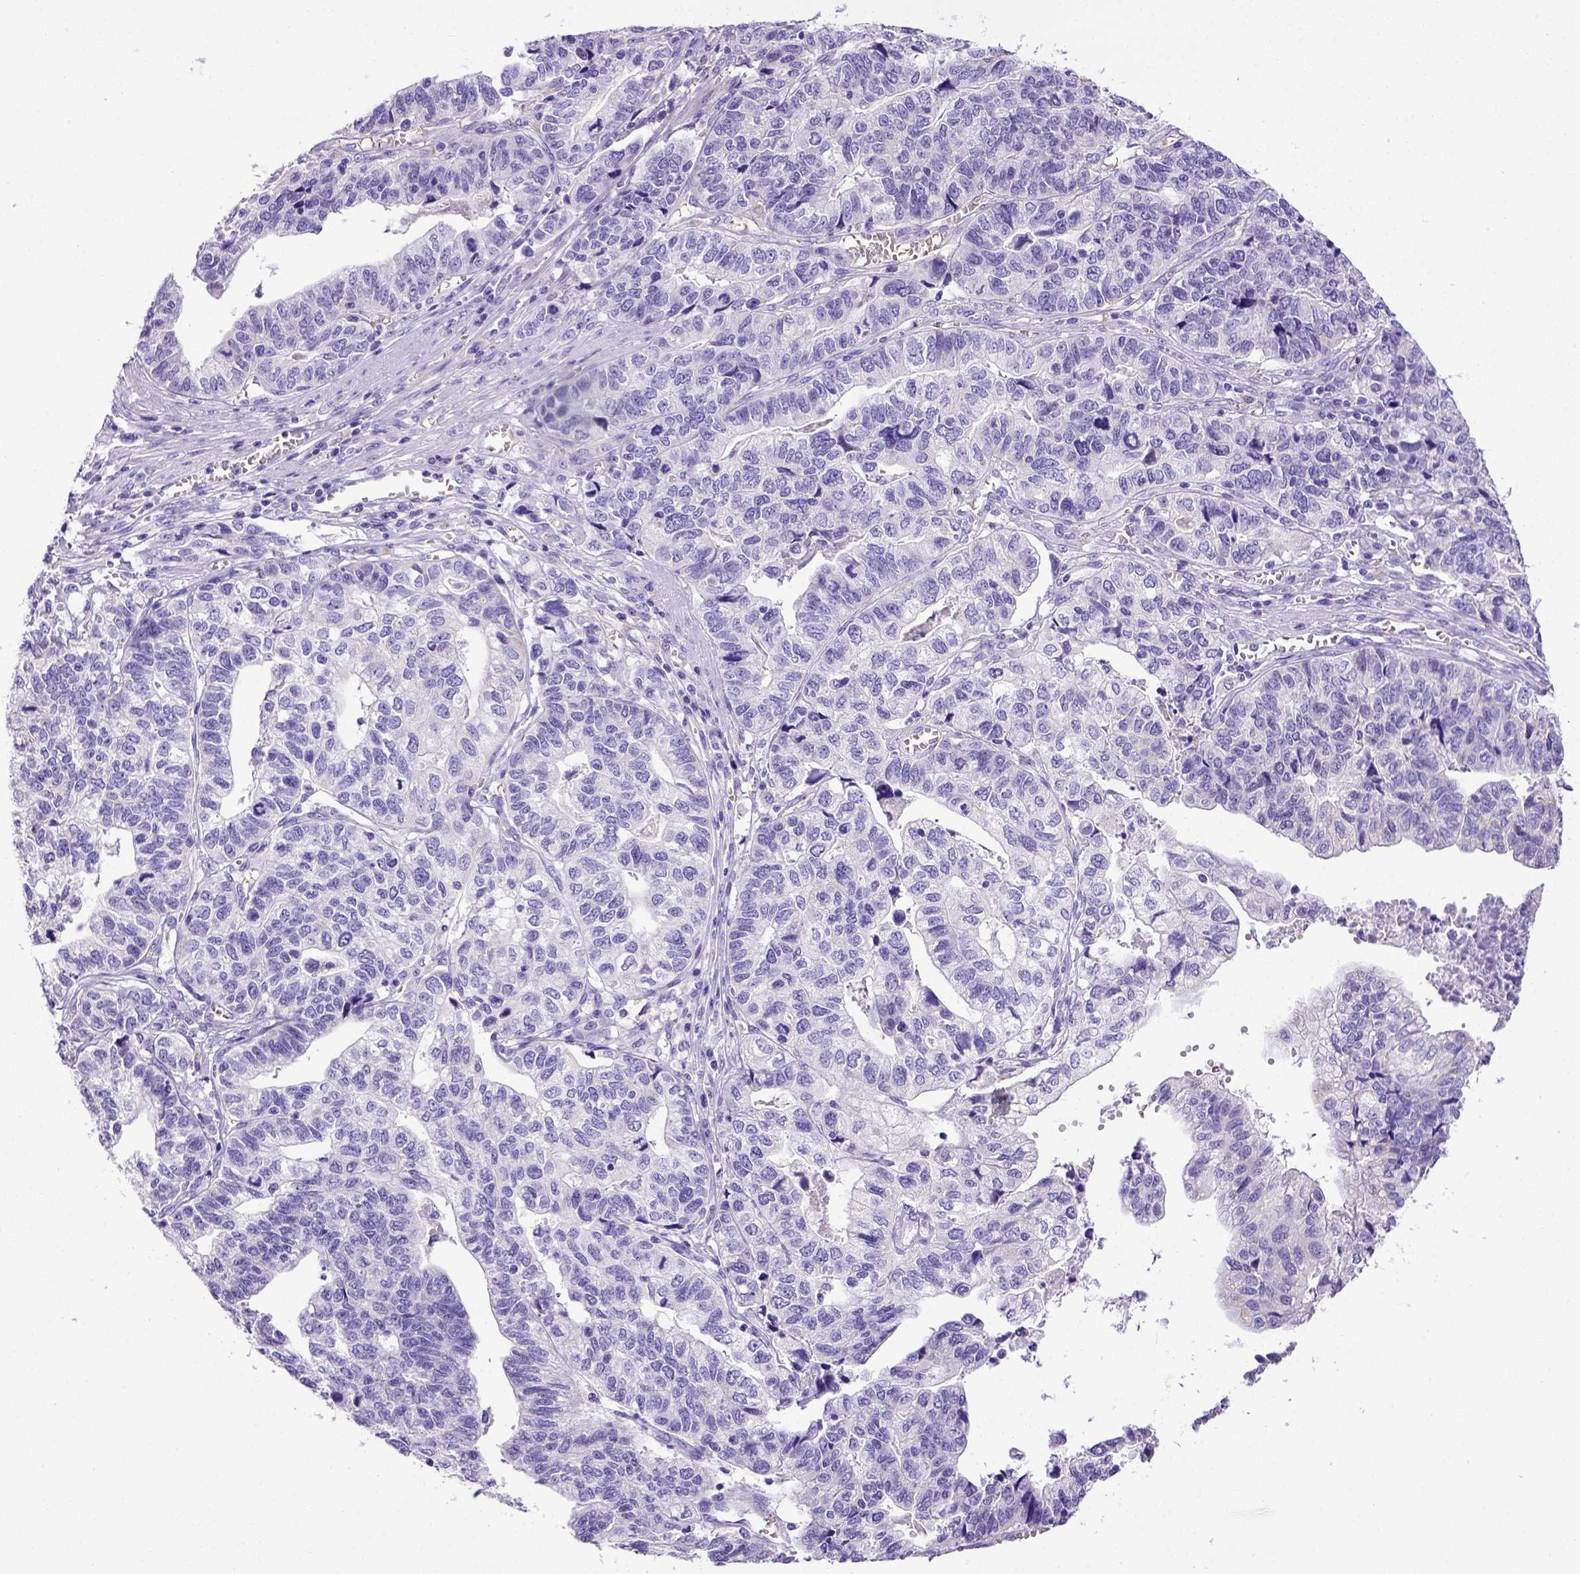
{"staining": {"intensity": "negative", "quantity": "none", "location": "none"}, "tissue": "stomach cancer", "cell_type": "Tumor cells", "image_type": "cancer", "snomed": [{"axis": "morphology", "description": "Adenocarcinoma, NOS"}, {"axis": "topography", "description": "Stomach, upper"}], "caption": "Histopathology image shows no significant protein staining in tumor cells of stomach cancer (adenocarcinoma).", "gene": "SPEF1", "patient": {"sex": "female", "age": 67}}